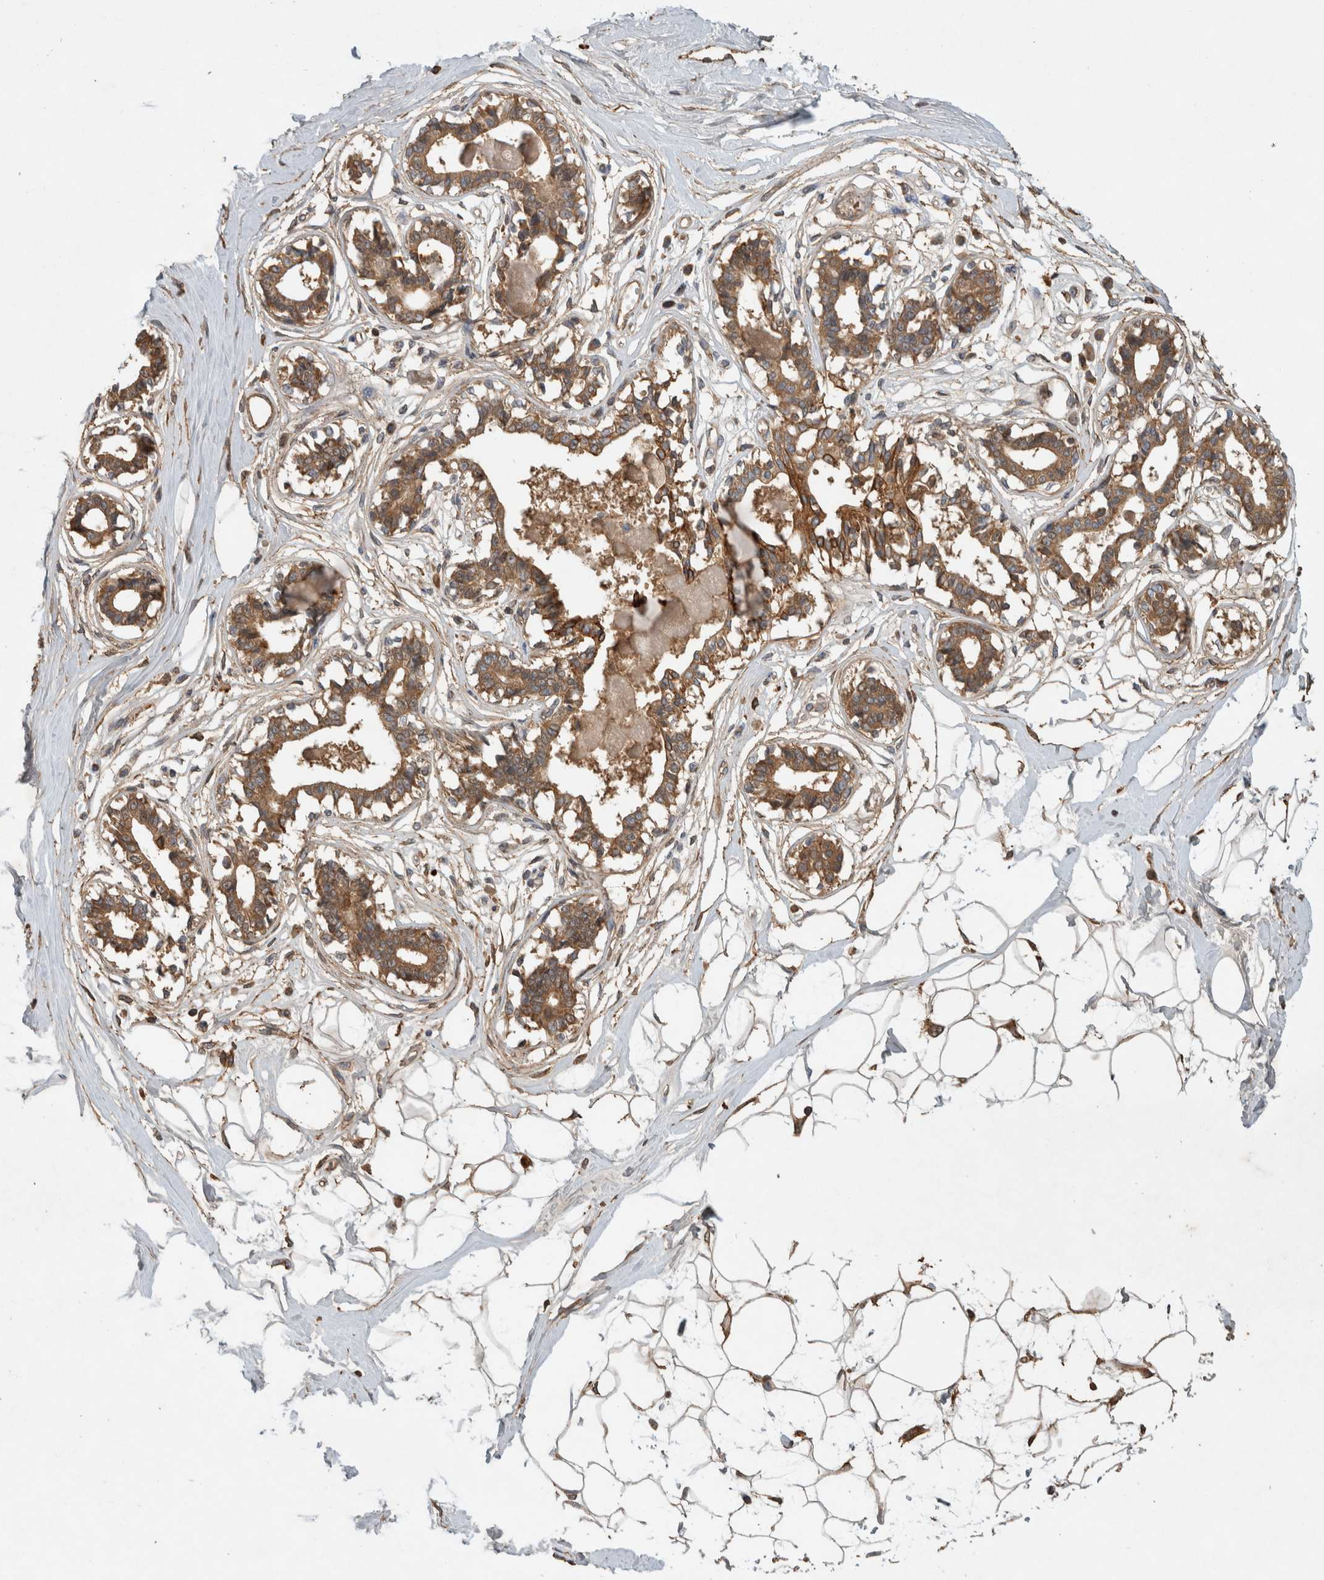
{"staining": {"intensity": "moderate", "quantity": ">75%", "location": "cytoplasmic/membranous"}, "tissue": "breast", "cell_type": "Adipocytes", "image_type": "normal", "snomed": [{"axis": "morphology", "description": "Normal tissue, NOS"}, {"axis": "topography", "description": "Breast"}], "caption": "Adipocytes demonstrate medium levels of moderate cytoplasmic/membranous expression in about >75% of cells in unremarkable breast. Nuclei are stained in blue.", "gene": "SERAC1", "patient": {"sex": "female", "age": 45}}